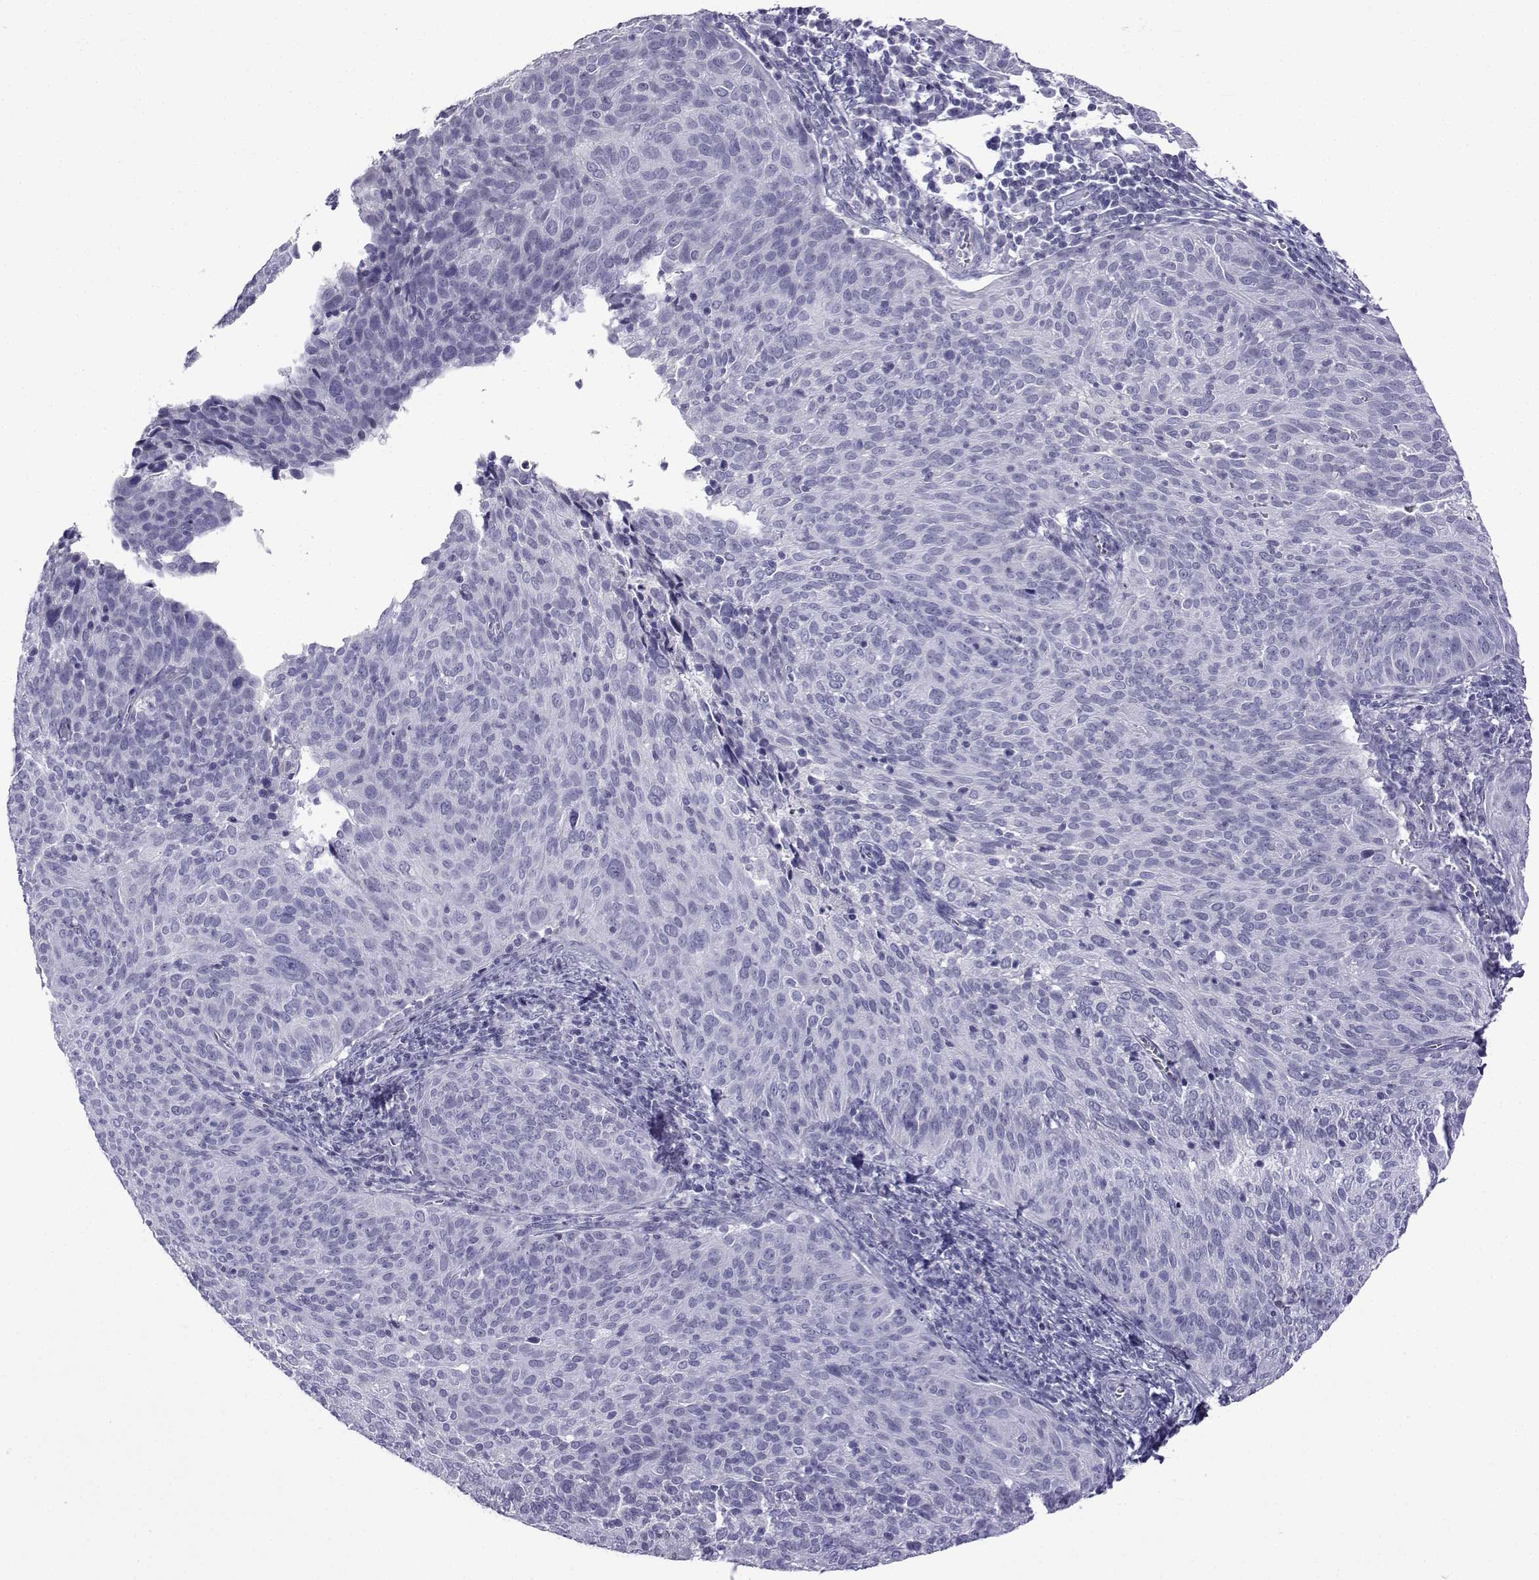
{"staining": {"intensity": "negative", "quantity": "none", "location": "none"}, "tissue": "cervical cancer", "cell_type": "Tumor cells", "image_type": "cancer", "snomed": [{"axis": "morphology", "description": "Squamous cell carcinoma, NOS"}, {"axis": "topography", "description": "Cervix"}], "caption": "Tumor cells are negative for protein expression in human cervical cancer (squamous cell carcinoma).", "gene": "ACTL7A", "patient": {"sex": "female", "age": 39}}